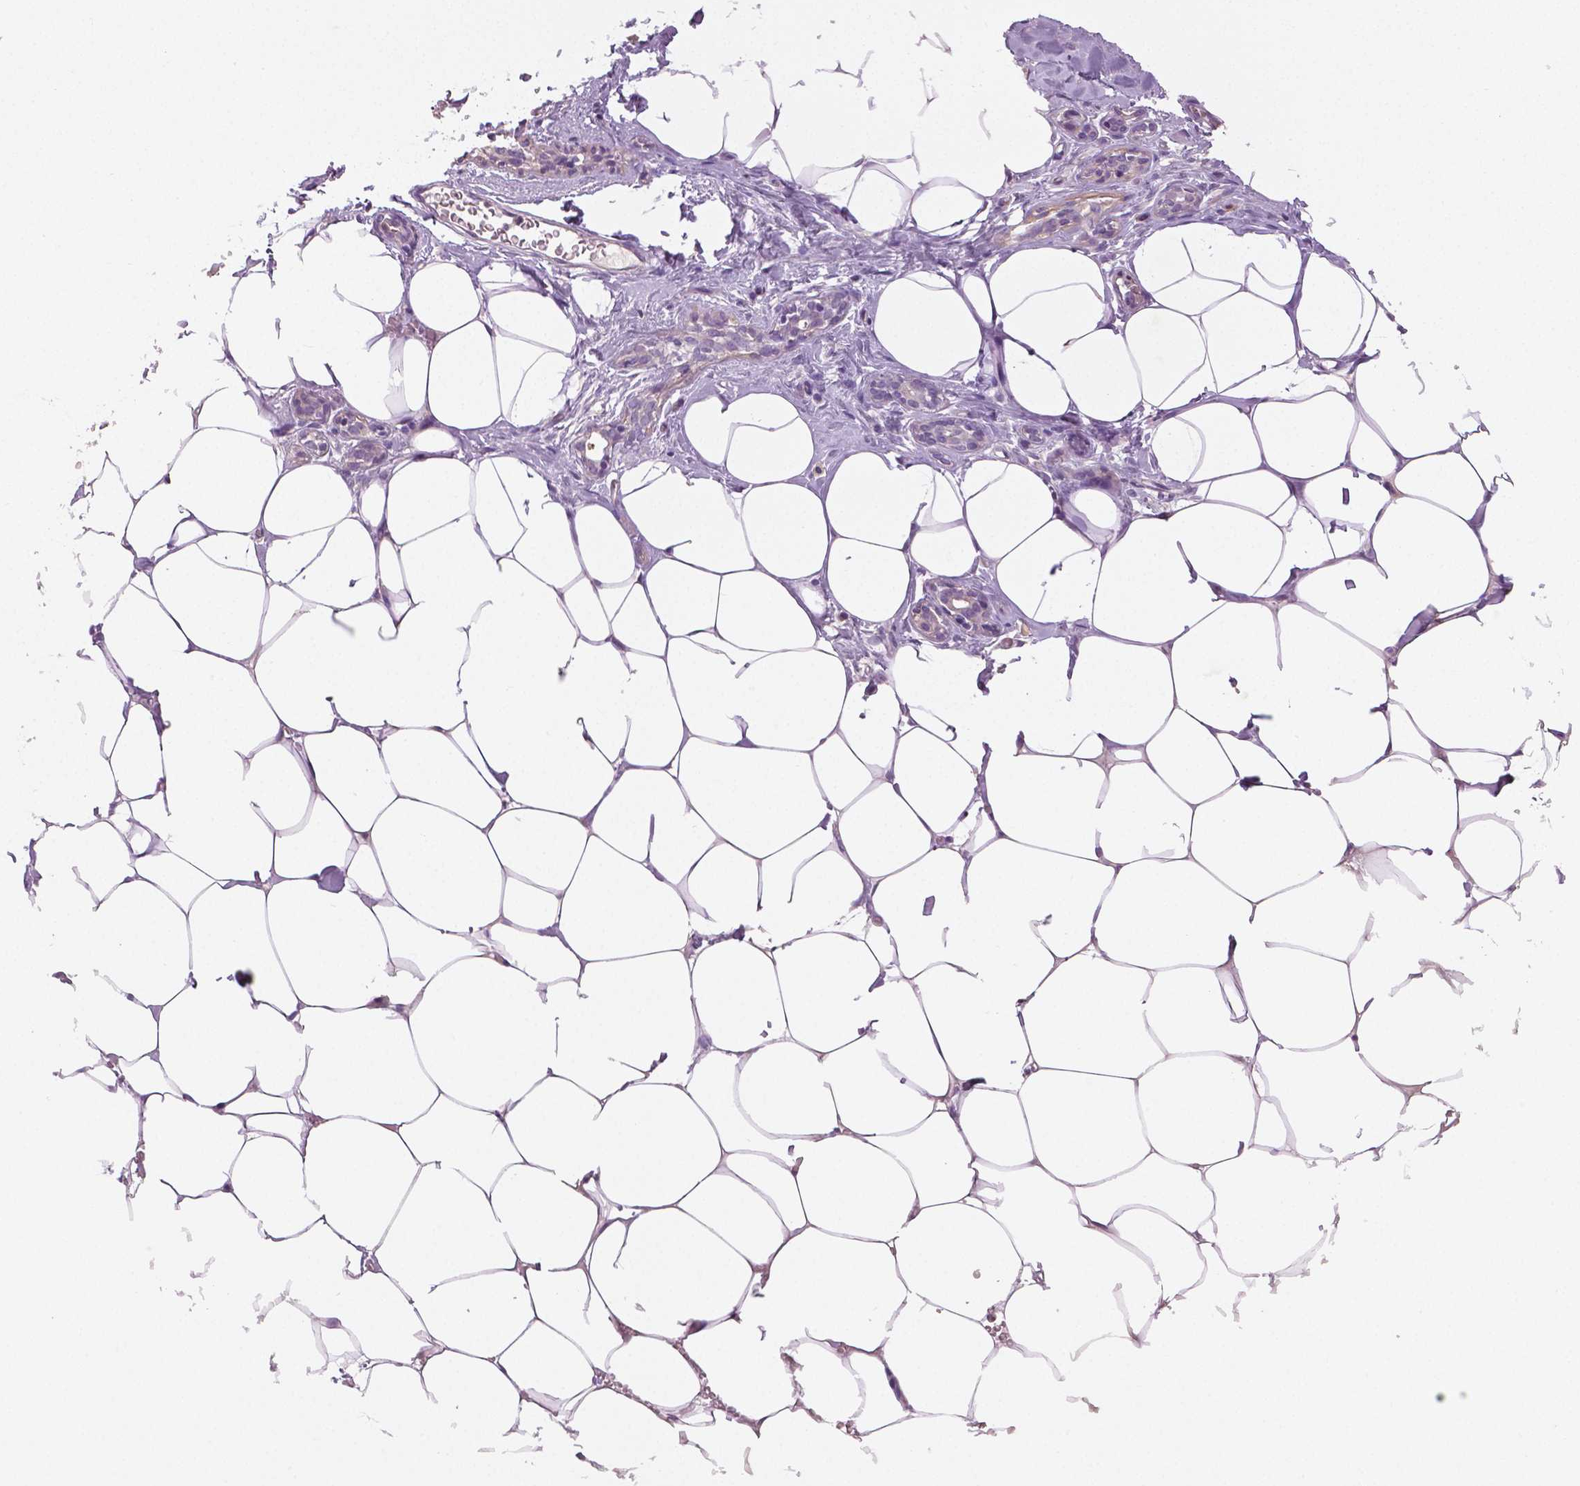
{"staining": {"intensity": "weak", "quantity": "<25%", "location": "cytoplasmic/membranous"}, "tissue": "breast", "cell_type": "Adipocytes", "image_type": "normal", "snomed": [{"axis": "morphology", "description": "Normal tissue, NOS"}, {"axis": "topography", "description": "Breast"}], "caption": "The immunohistochemistry (IHC) micrograph has no significant staining in adipocytes of breast.", "gene": "DNAH12", "patient": {"sex": "female", "age": 27}}